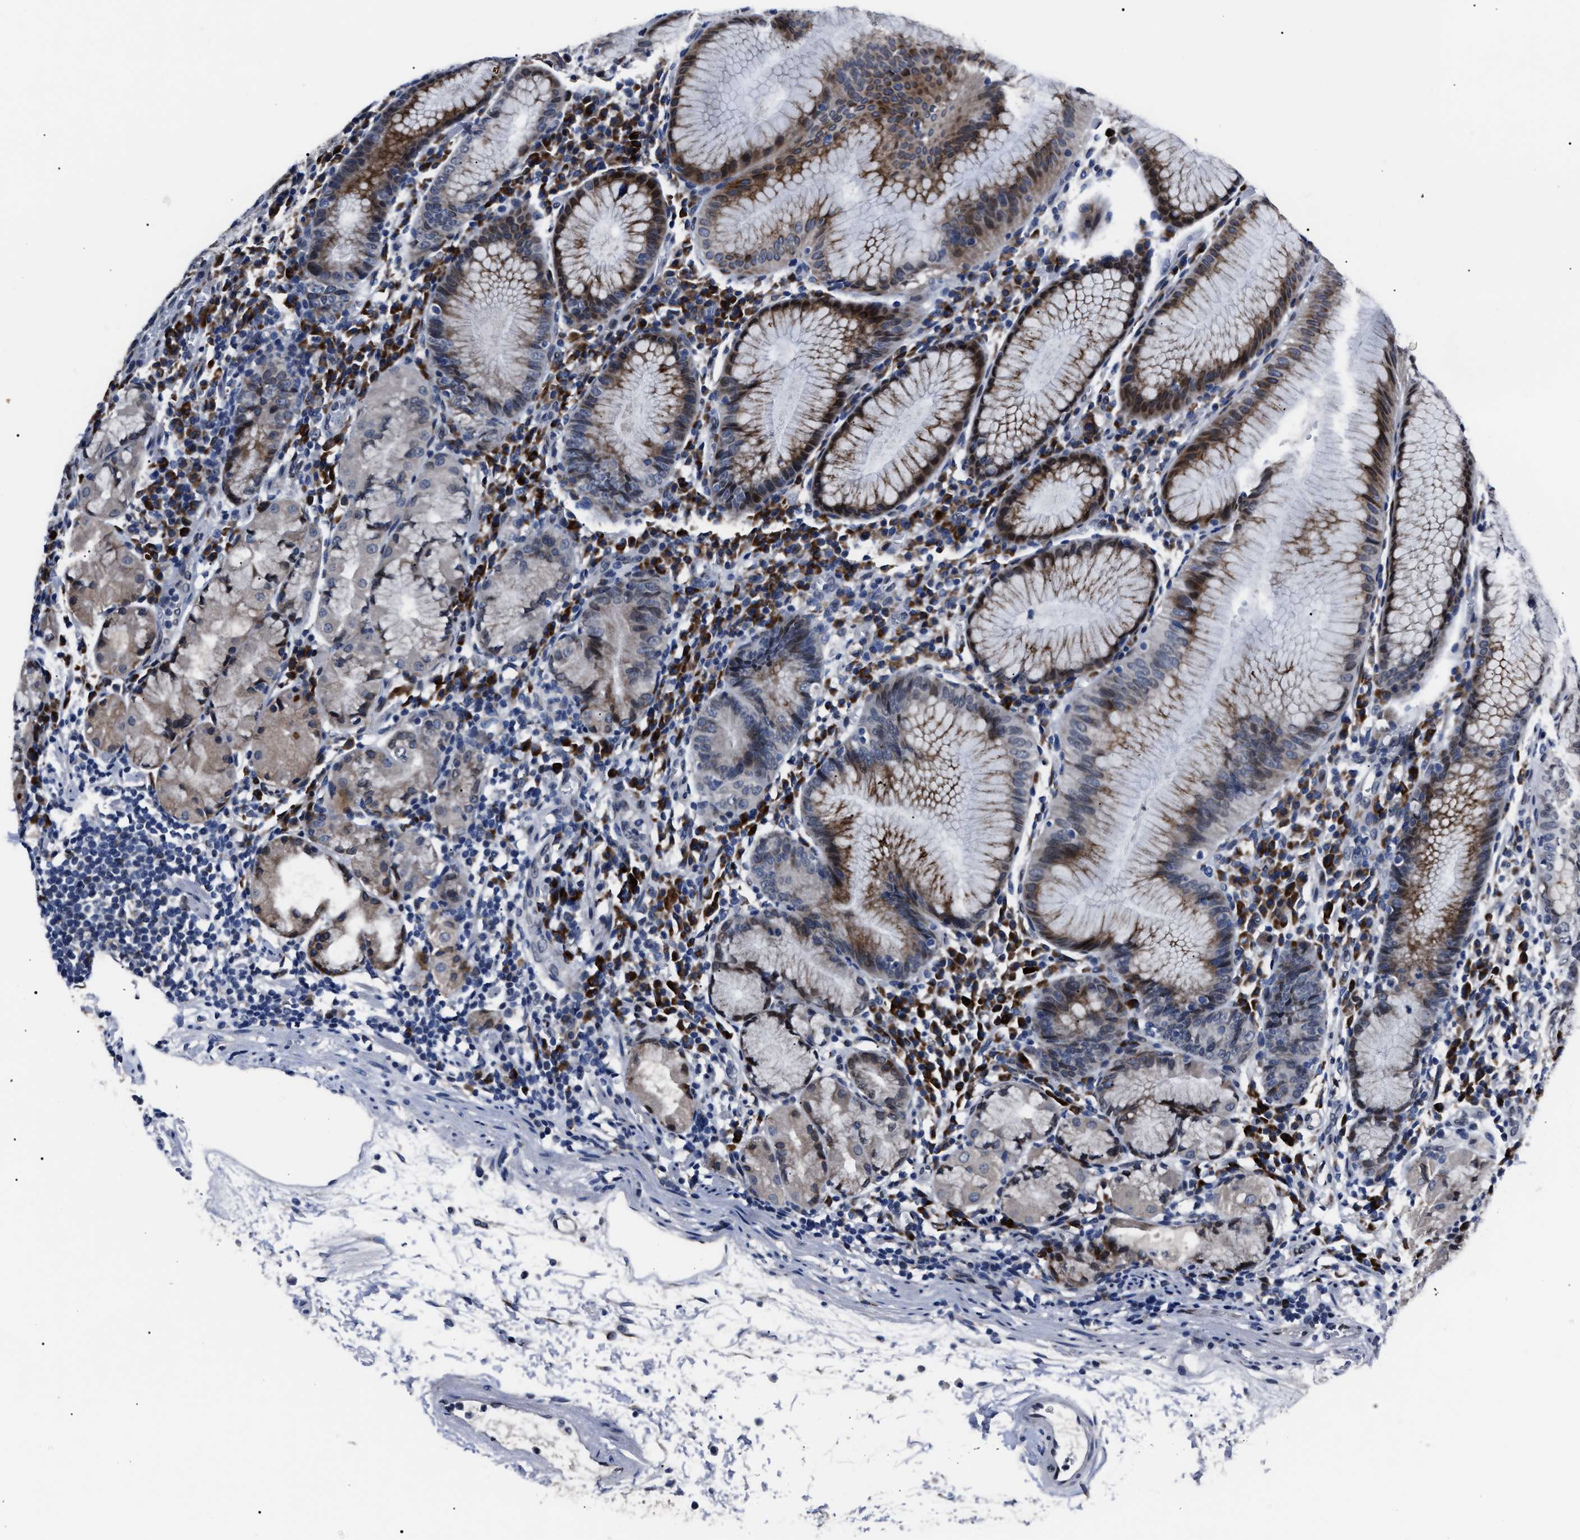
{"staining": {"intensity": "moderate", "quantity": "25%-75%", "location": "cytoplasmic/membranous"}, "tissue": "stomach", "cell_type": "Glandular cells", "image_type": "normal", "snomed": [{"axis": "morphology", "description": "Normal tissue, NOS"}, {"axis": "topography", "description": "Stomach"}, {"axis": "topography", "description": "Stomach, lower"}], "caption": "Immunohistochemical staining of benign human stomach exhibits 25%-75% levels of moderate cytoplasmic/membranous protein expression in about 25%-75% of glandular cells.", "gene": "LRRC14", "patient": {"sex": "female", "age": 75}}